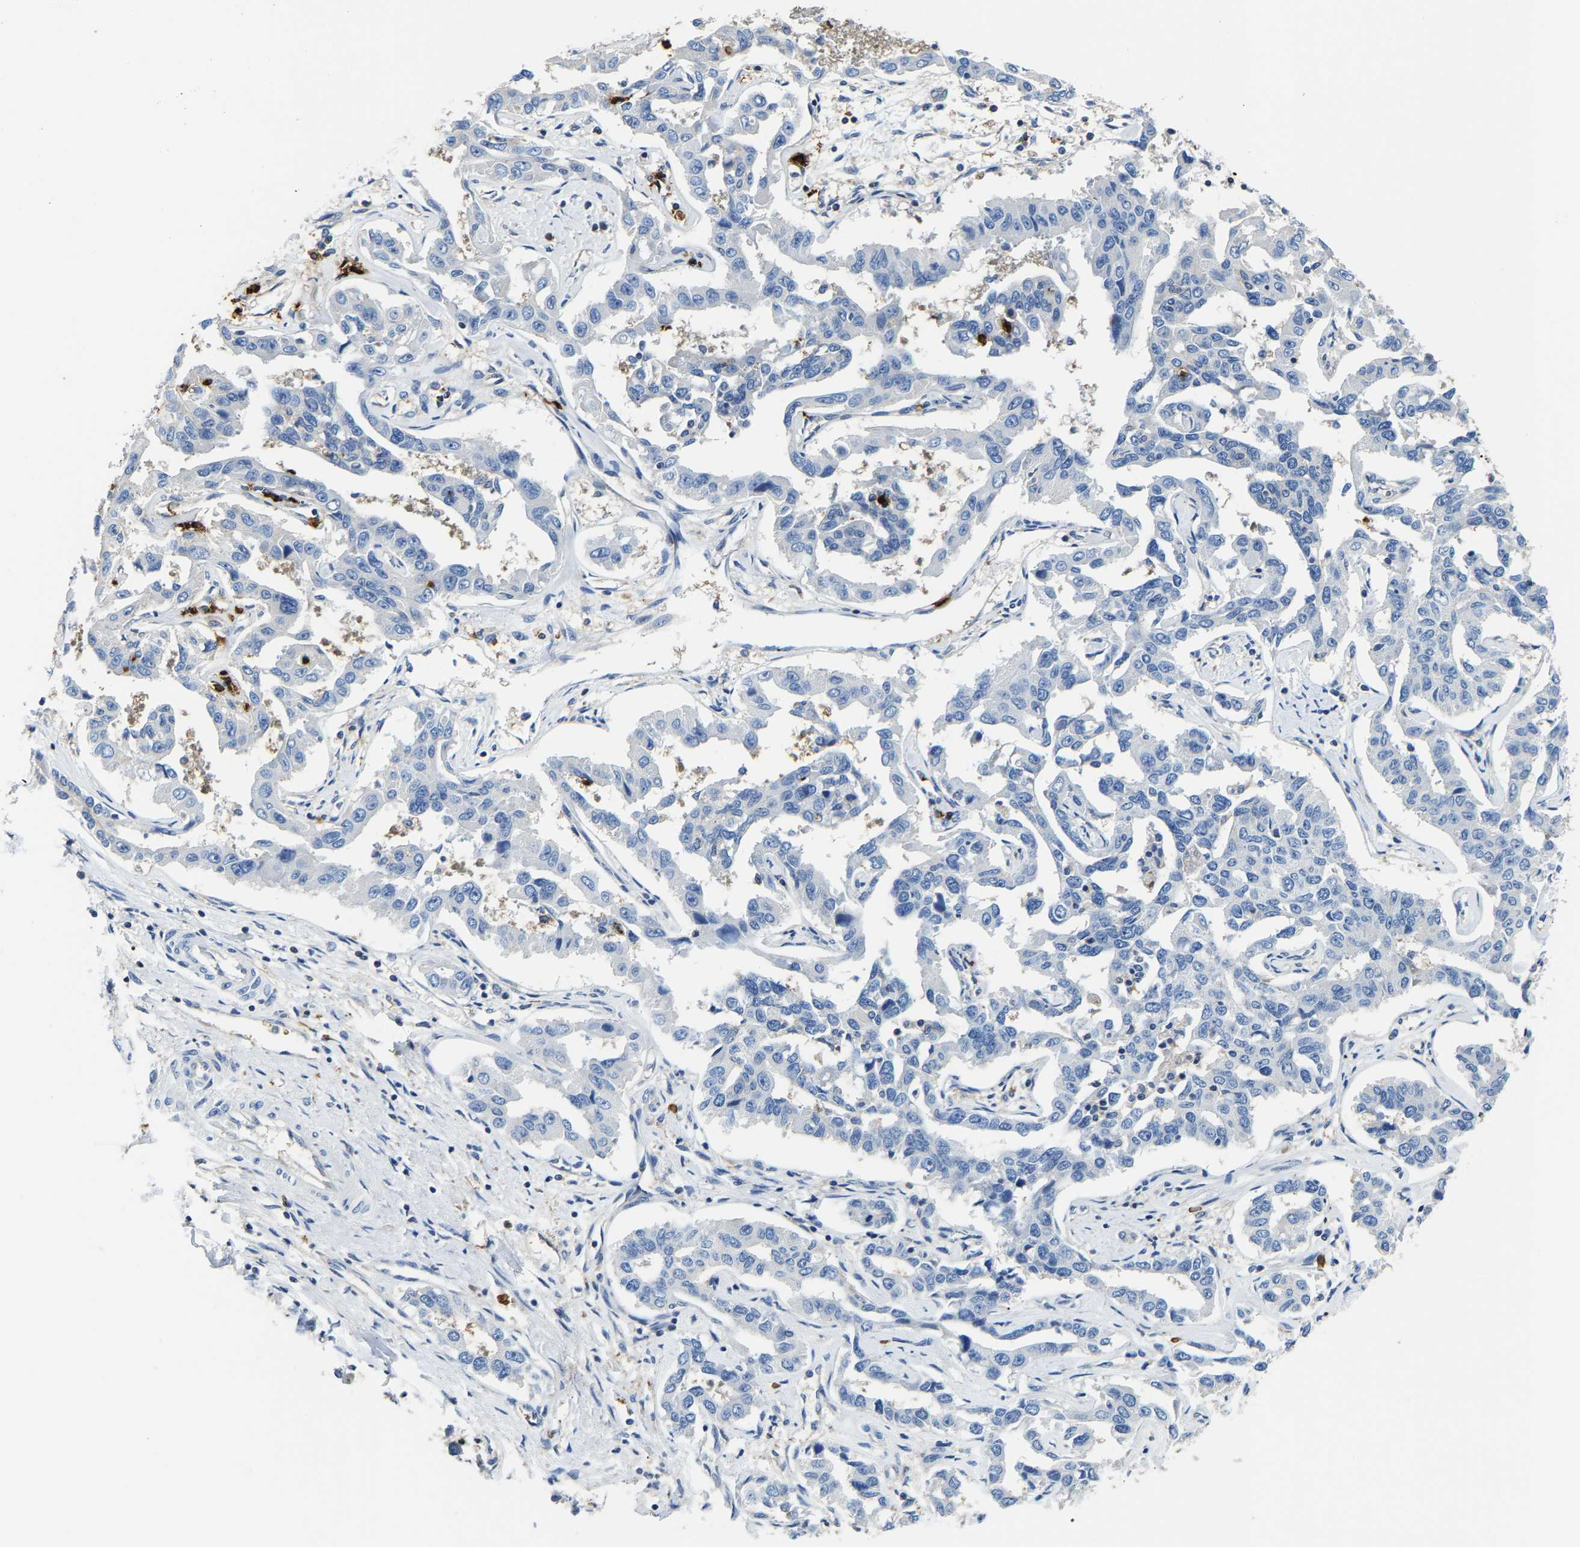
{"staining": {"intensity": "negative", "quantity": "none", "location": "none"}, "tissue": "liver cancer", "cell_type": "Tumor cells", "image_type": "cancer", "snomed": [{"axis": "morphology", "description": "Cholangiocarcinoma"}, {"axis": "topography", "description": "Liver"}], "caption": "This is a image of immunohistochemistry staining of liver cholangiocarcinoma, which shows no expression in tumor cells.", "gene": "TRAF6", "patient": {"sex": "male", "age": 59}}